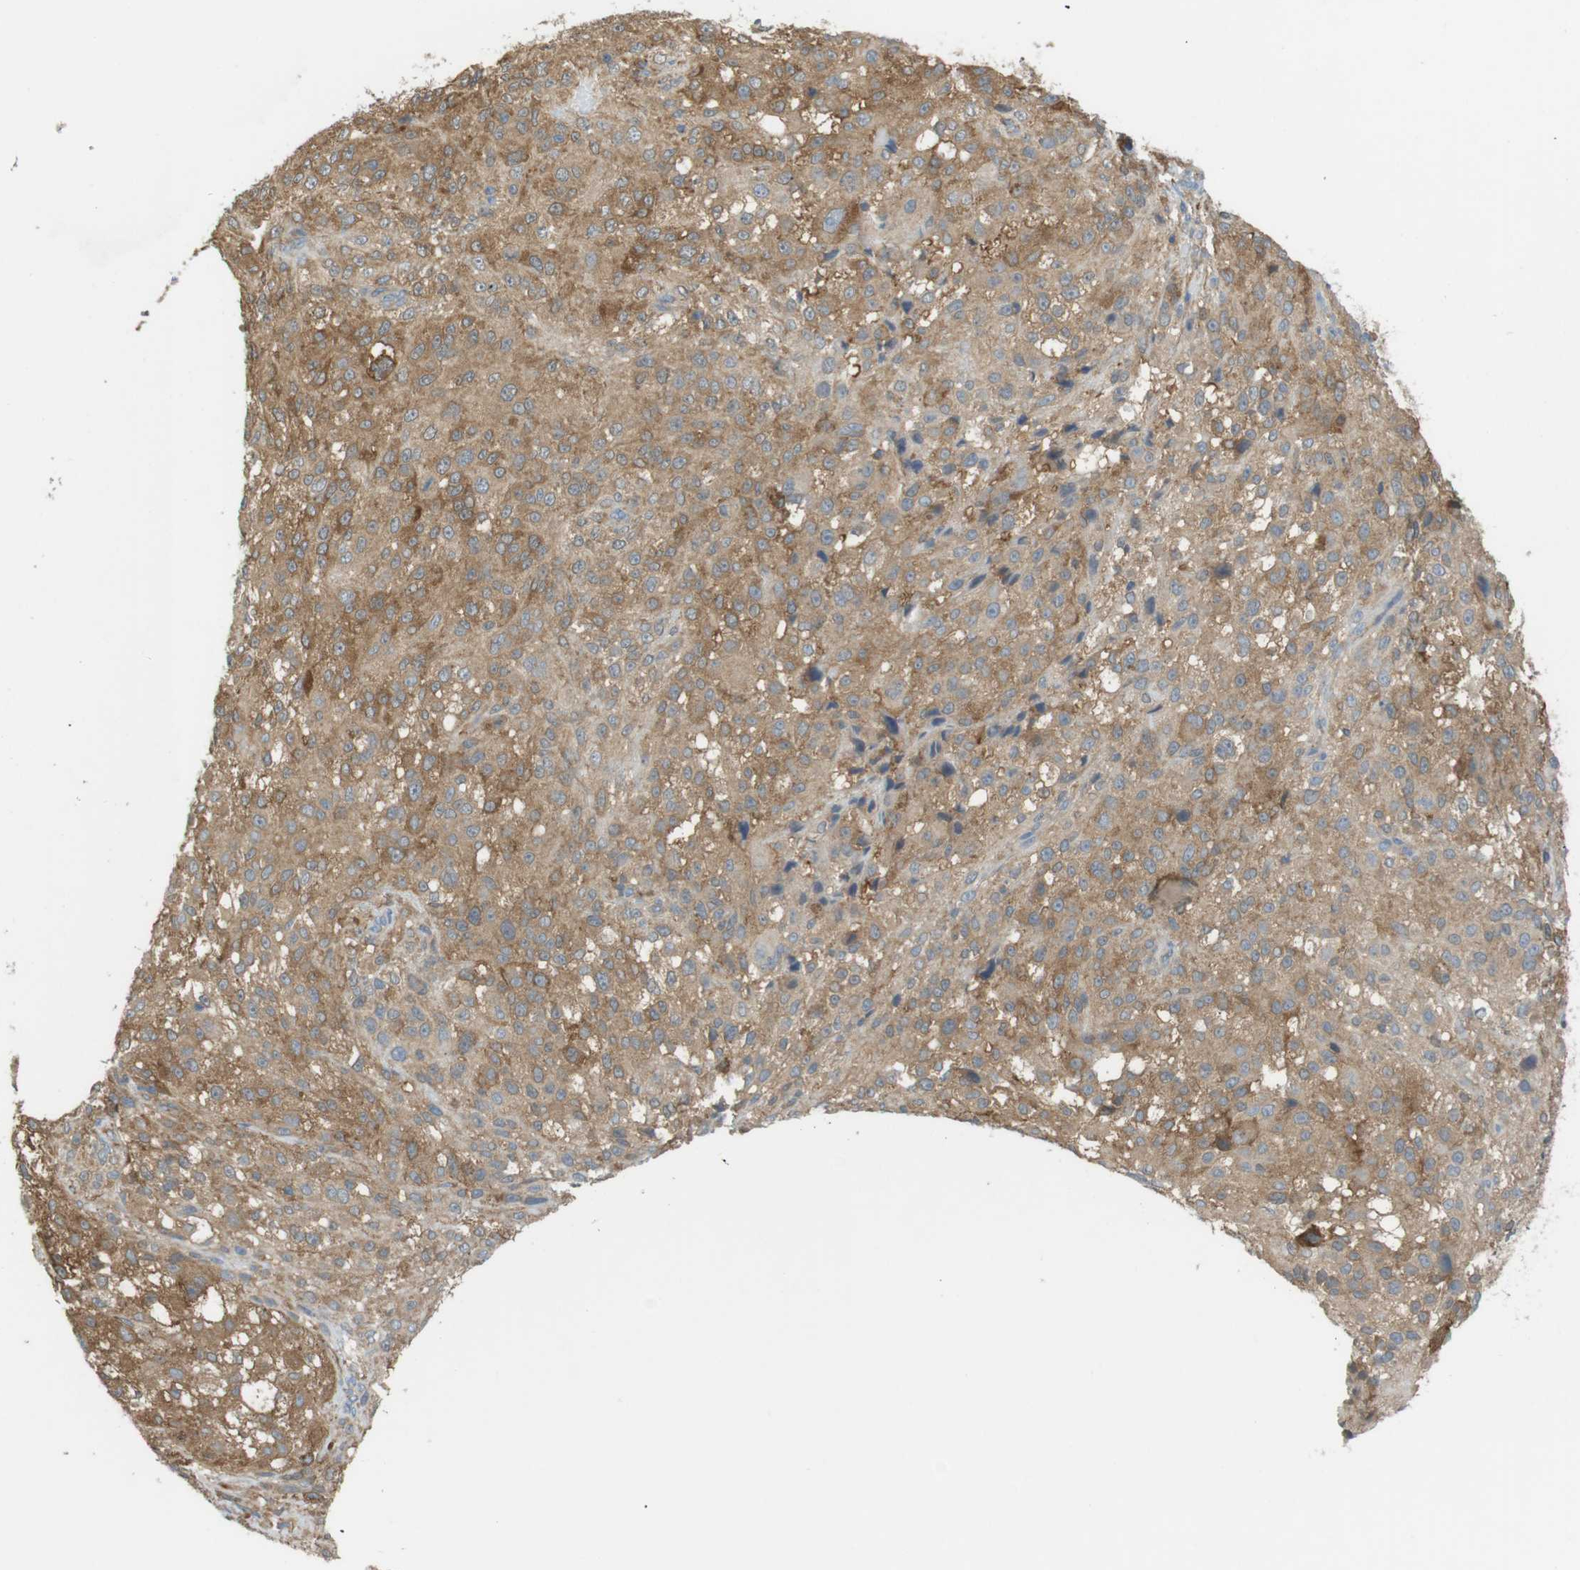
{"staining": {"intensity": "moderate", "quantity": ">75%", "location": "cytoplasmic/membranous"}, "tissue": "melanoma", "cell_type": "Tumor cells", "image_type": "cancer", "snomed": [{"axis": "morphology", "description": "Necrosis, NOS"}, {"axis": "morphology", "description": "Malignant melanoma, NOS"}, {"axis": "topography", "description": "Skin"}], "caption": "IHC (DAB) staining of human malignant melanoma shows moderate cytoplasmic/membranous protein staining in about >75% of tumor cells.", "gene": "PEPD", "patient": {"sex": "female", "age": 87}}